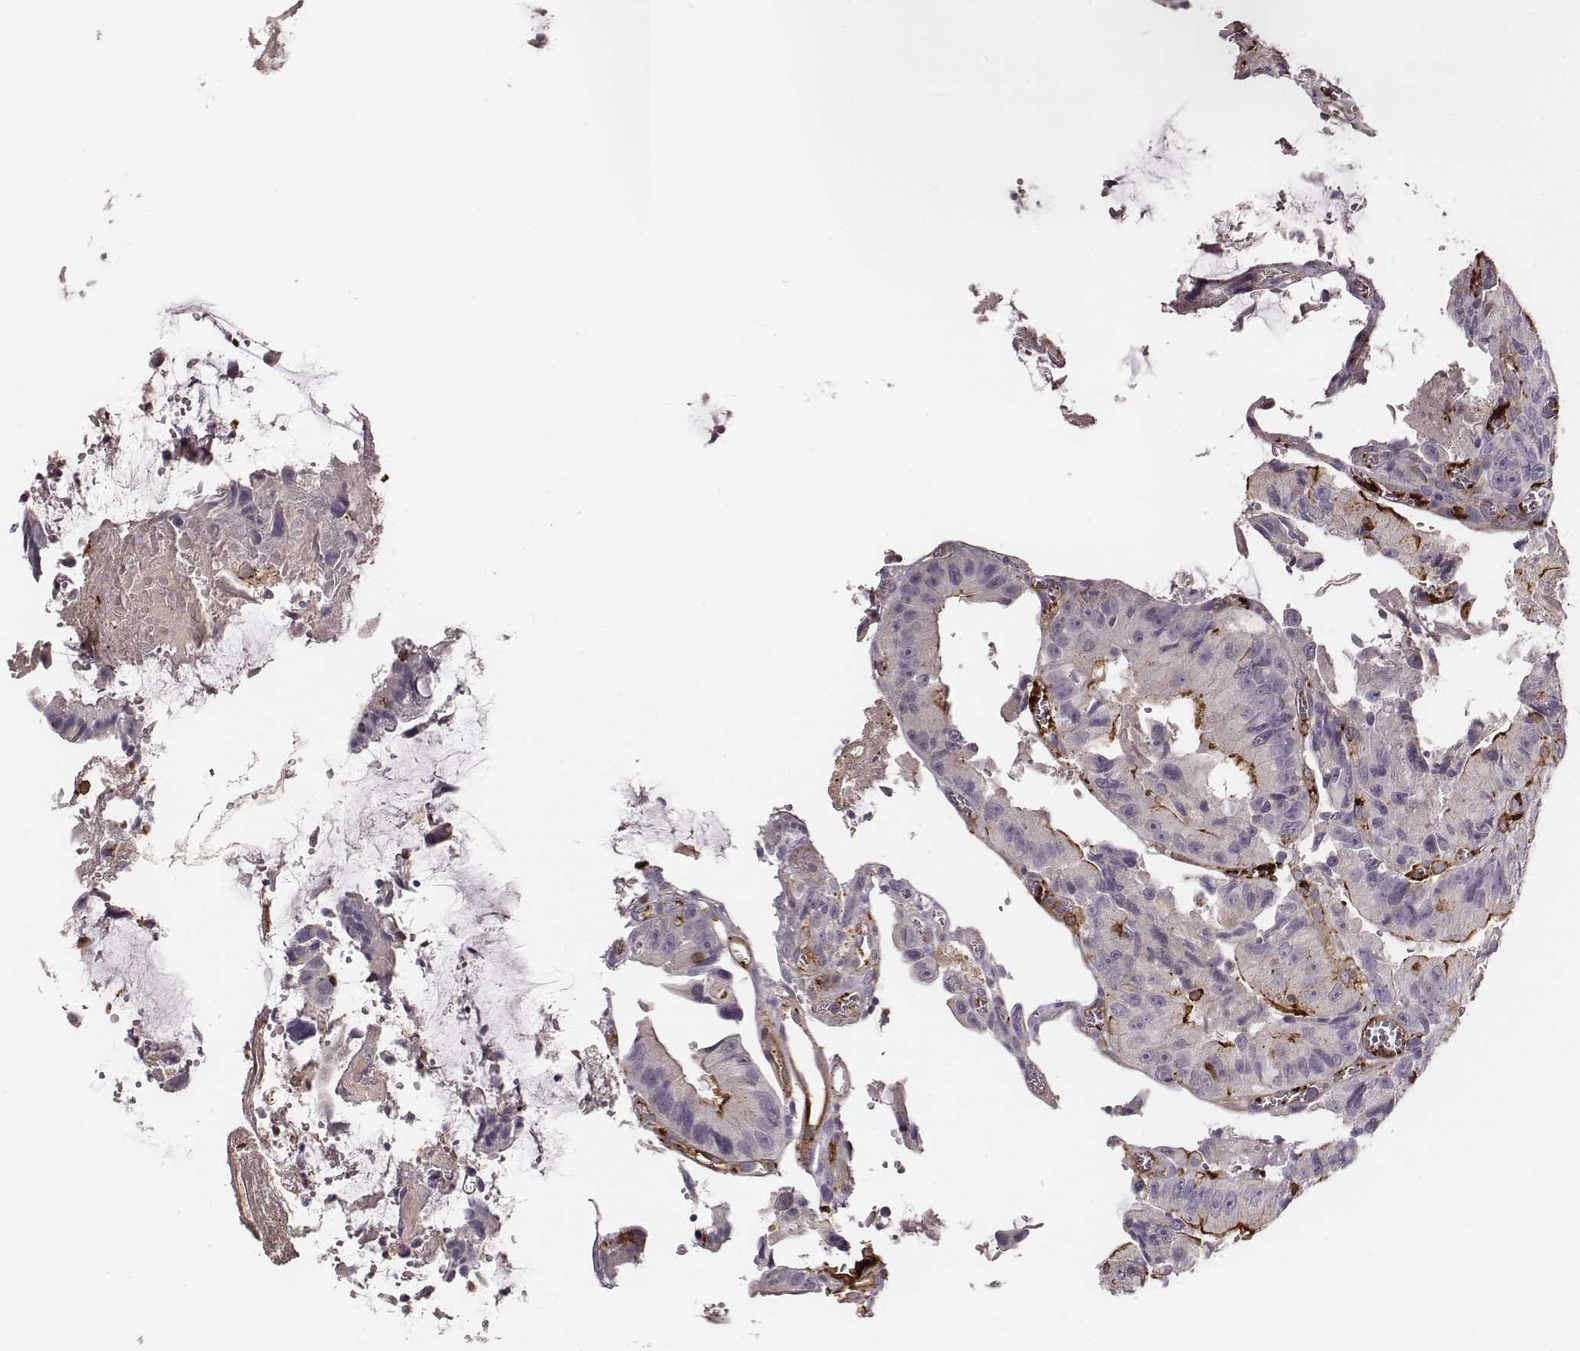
{"staining": {"intensity": "strong", "quantity": "<25%", "location": "cytoplasmic/membranous"}, "tissue": "colorectal cancer", "cell_type": "Tumor cells", "image_type": "cancer", "snomed": [{"axis": "morphology", "description": "Adenocarcinoma, NOS"}, {"axis": "topography", "description": "Colon"}], "caption": "This image displays IHC staining of human colorectal adenocarcinoma, with medium strong cytoplasmic/membranous staining in about <25% of tumor cells.", "gene": "ZYX", "patient": {"sex": "female", "age": 86}}